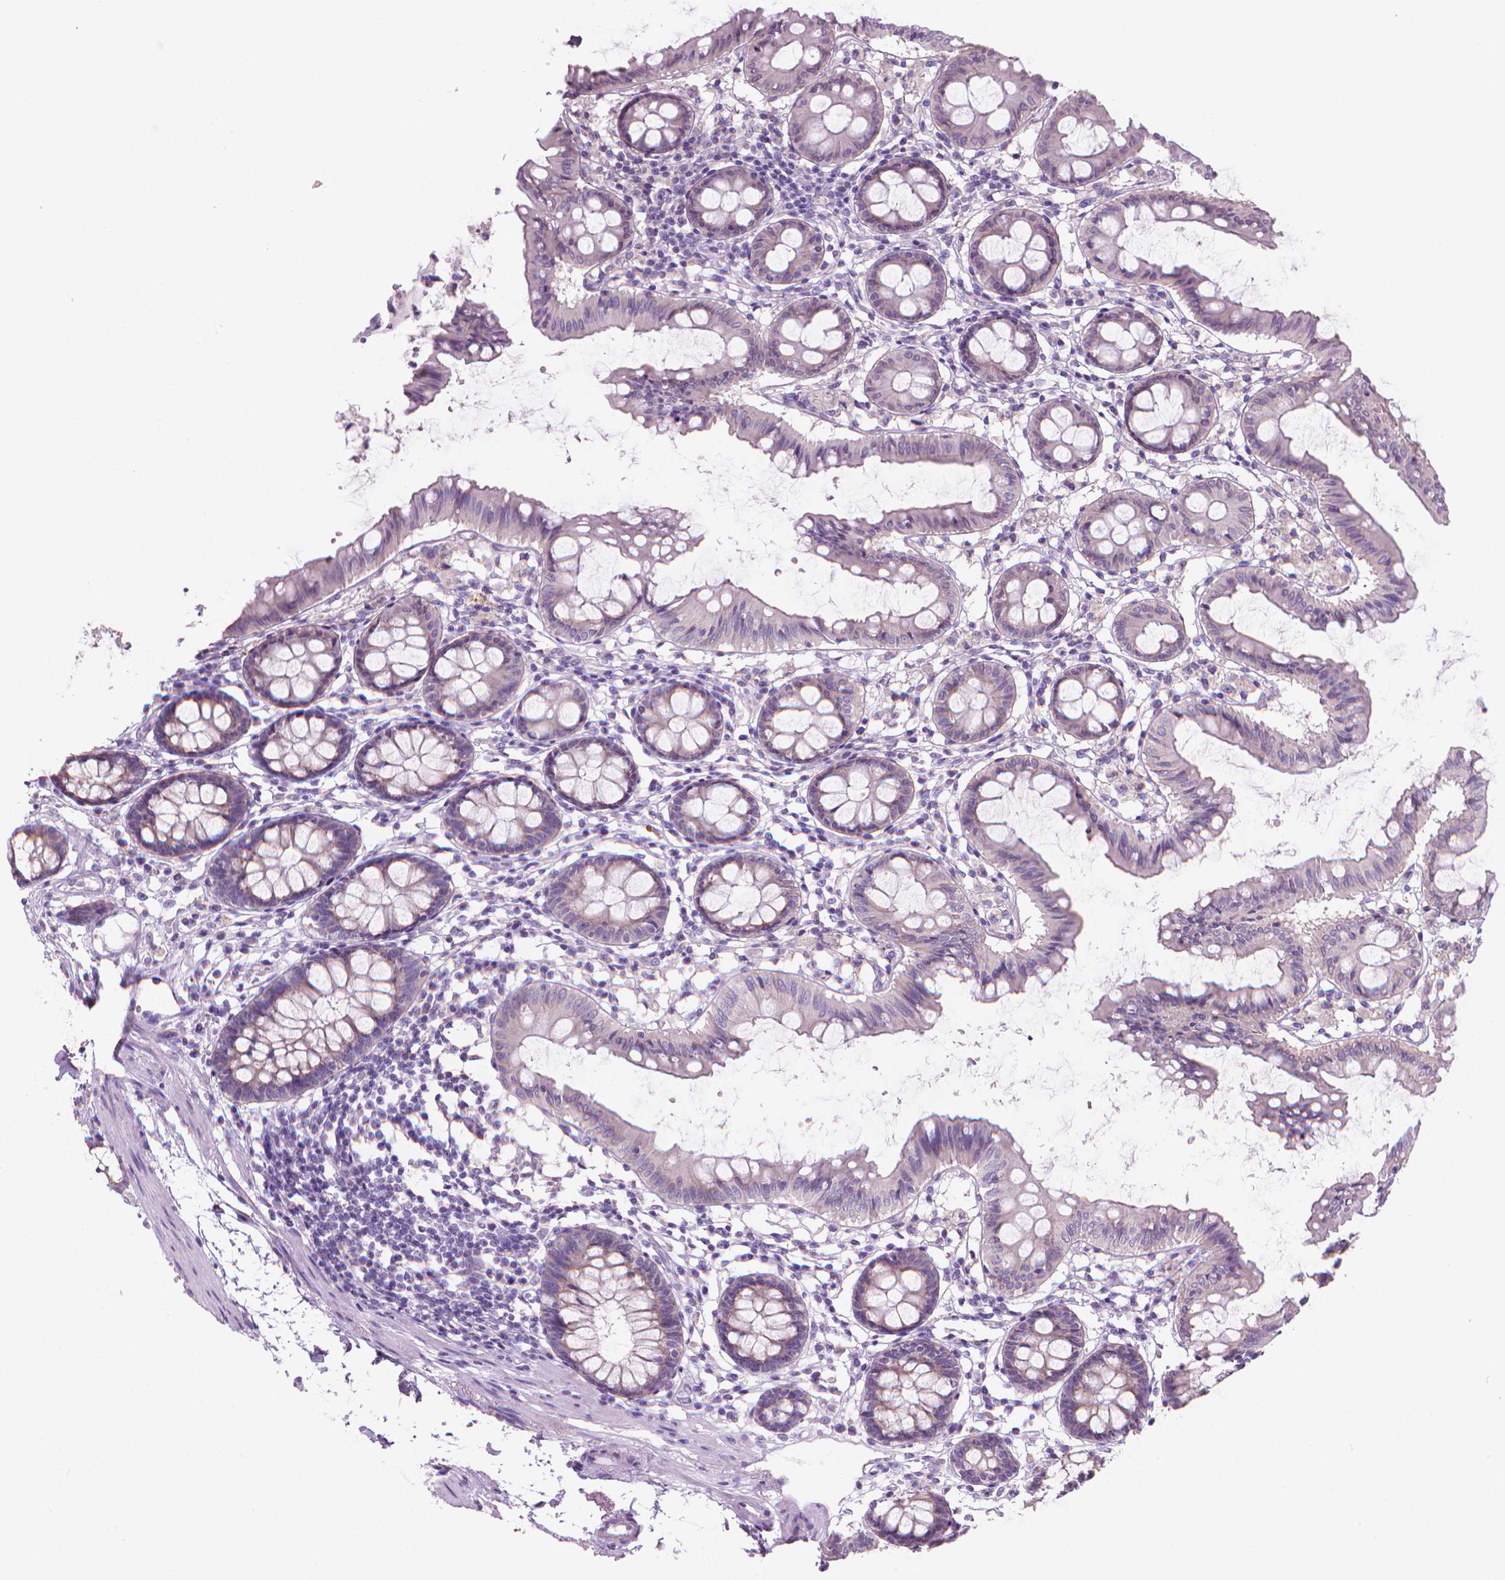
{"staining": {"intensity": "negative", "quantity": "none", "location": "none"}, "tissue": "colon", "cell_type": "Endothelial cells", "image_type": "normal", "snomed": [{"axis": "morphology", "description": "Normal tissue, NOS"}, {"axis": "topography", "description": "Colon"}], "caption": "This is an immunohistochemistry histopathology image of benign colon. There is no positivity in endothelial cells.", "gene": "ENSG00000187186", "patient": {"sex": "female", "age": 84}}